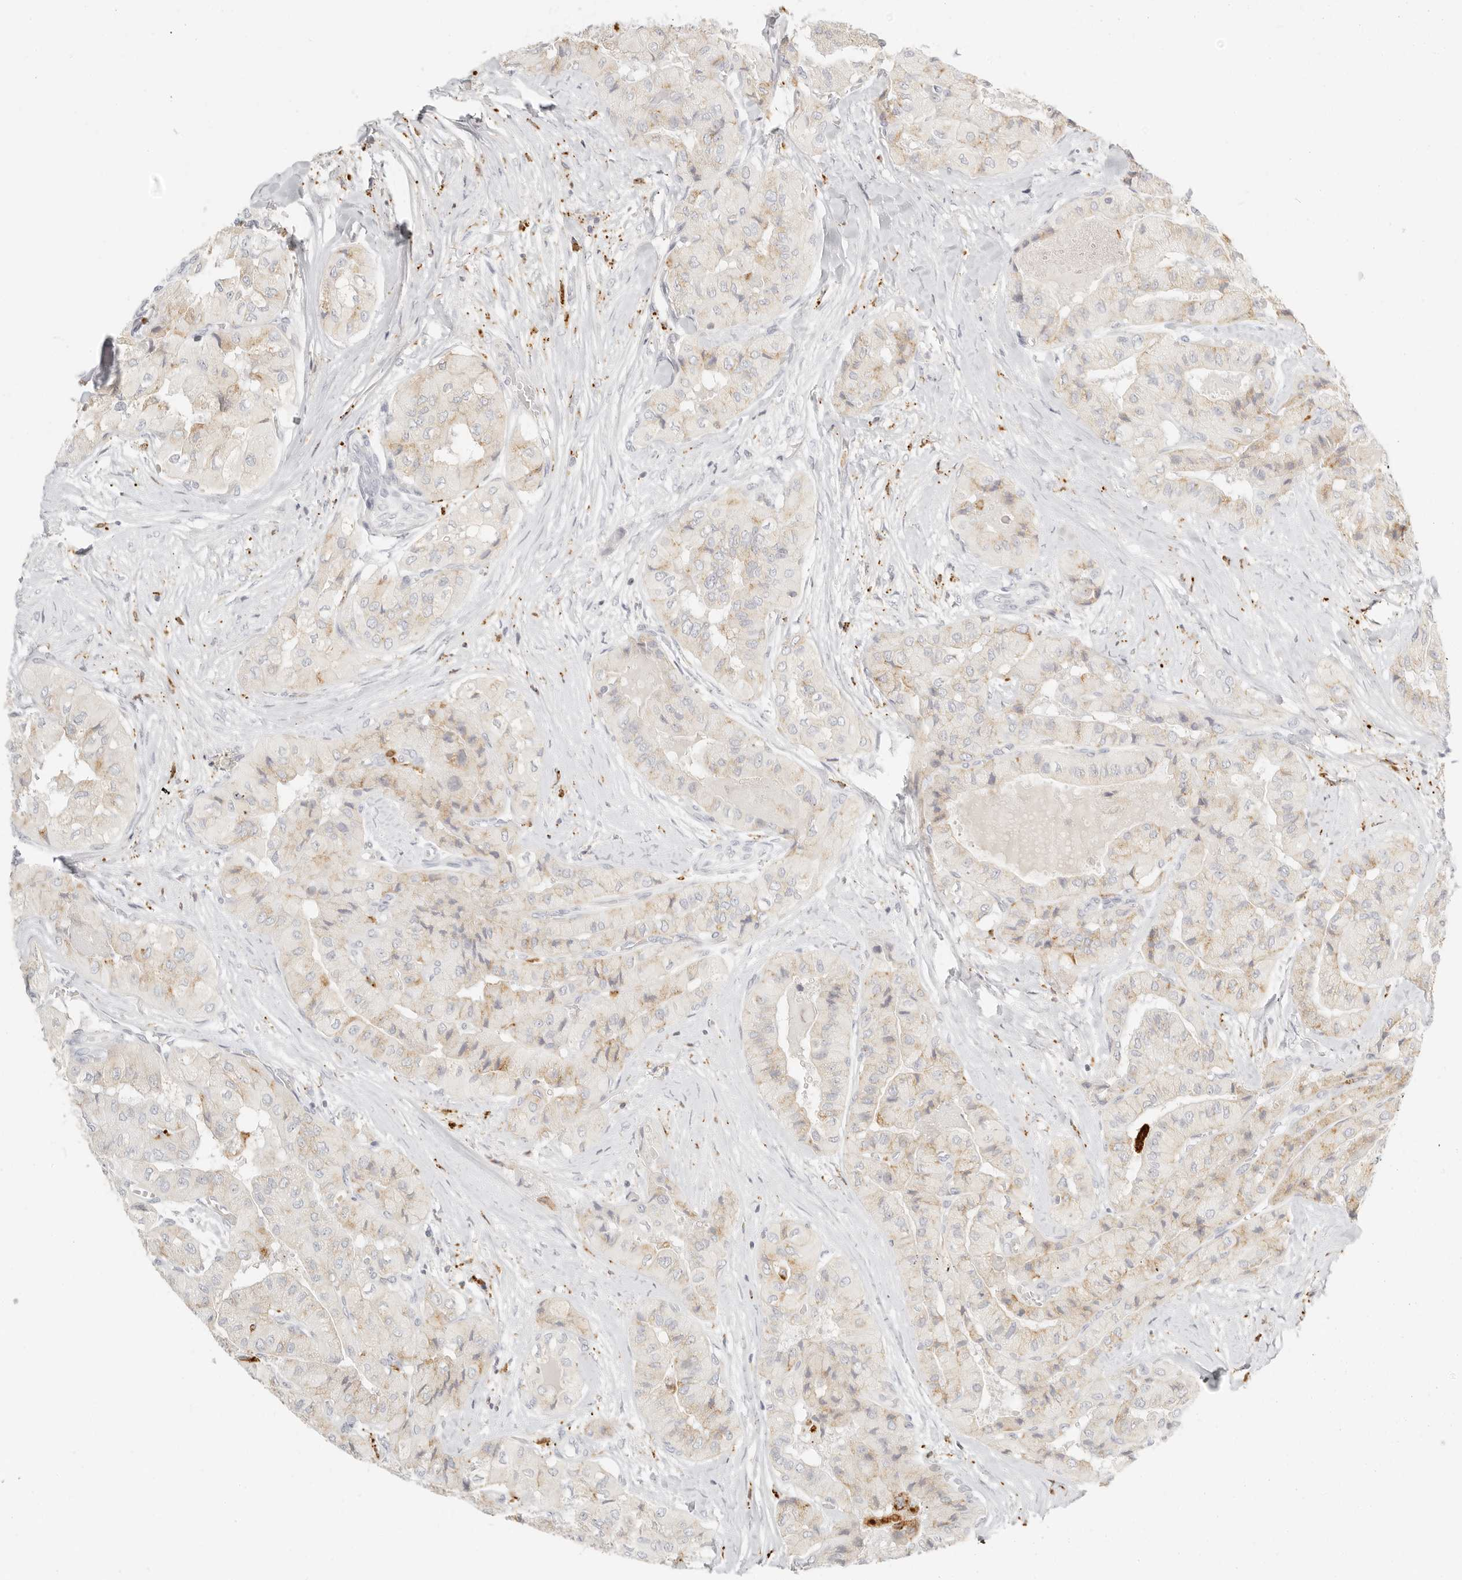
{"staining": {"intensity": "weak", "quantity": "<25%", "location": "cytoplasmic/membranous"}, "tissue": "thyroid cancer", "cell_type": "Tumor cells", "image_type": "cancer", "snomed": [{"axis": "morphology", "description": "Papillary adenocarcinoma, NOS"}, {"axis": "topography", "description": "Thyroid gland"}], "caption": "DAB immunohistochemical staining of thyroid papillary adenocarcinoma exhibits no significant positivity in tumor cells. The staining was performed using DAB (3,3'-diaminobenzidine) to visualize the protein expression in brown, while the nuclei were stained in blue with hematoxylin (Magnification: 20x).", "gene": "RNASET2", "patient": {"sex": "female", "age": 59}}